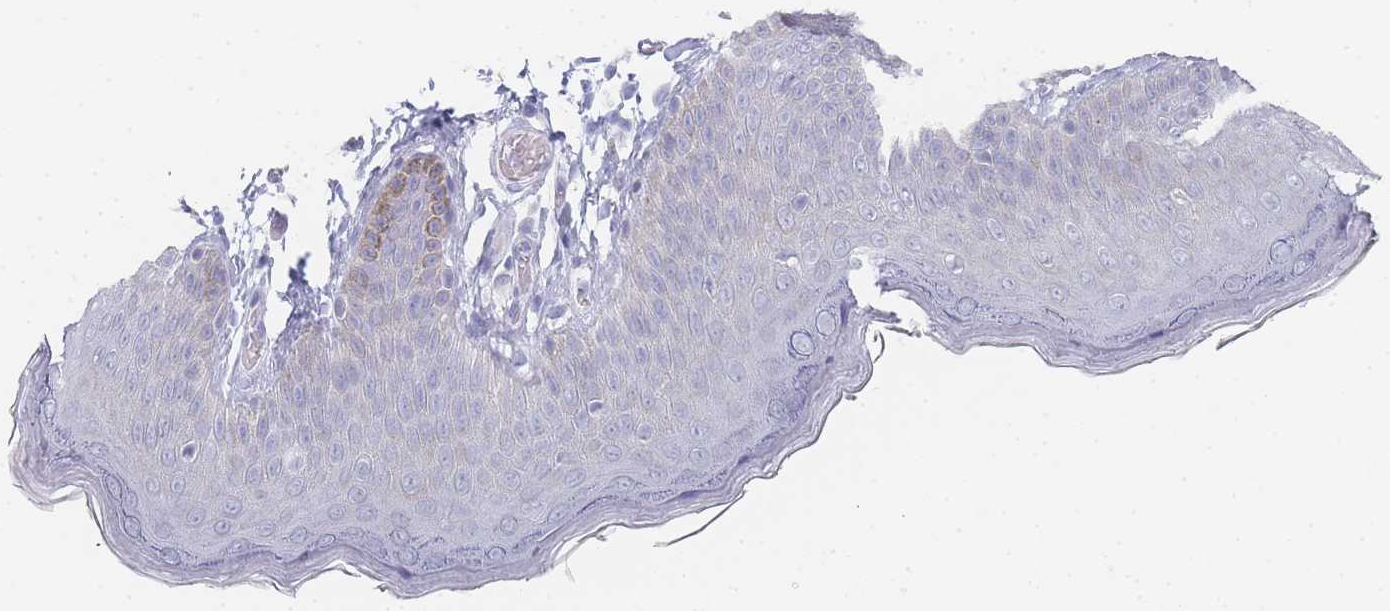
{"staining": {"intensity": "negative", "quantity": "none", "location": "none"}, "tissue": "skin", "cell_type": "Epidermal cells", "image_type": "normal", "snomed": [{"axis": "morphology", "description": "Normal tissue, NOS"}, {"axis": "topography", "description": "Anal"}], "caption": "High power microscopy micrograph of an immunohistochemistry photomicrograph of normal skin, revealing no significant expression in epidermal cells. Brightfield microscopy of immunohistochemistry (IHC) stained with DAB (brown) and hematoxylin (blue), captured at high magnification.", "gene": "IMPG1", "patient": {"sex": "female", "age": 40}}